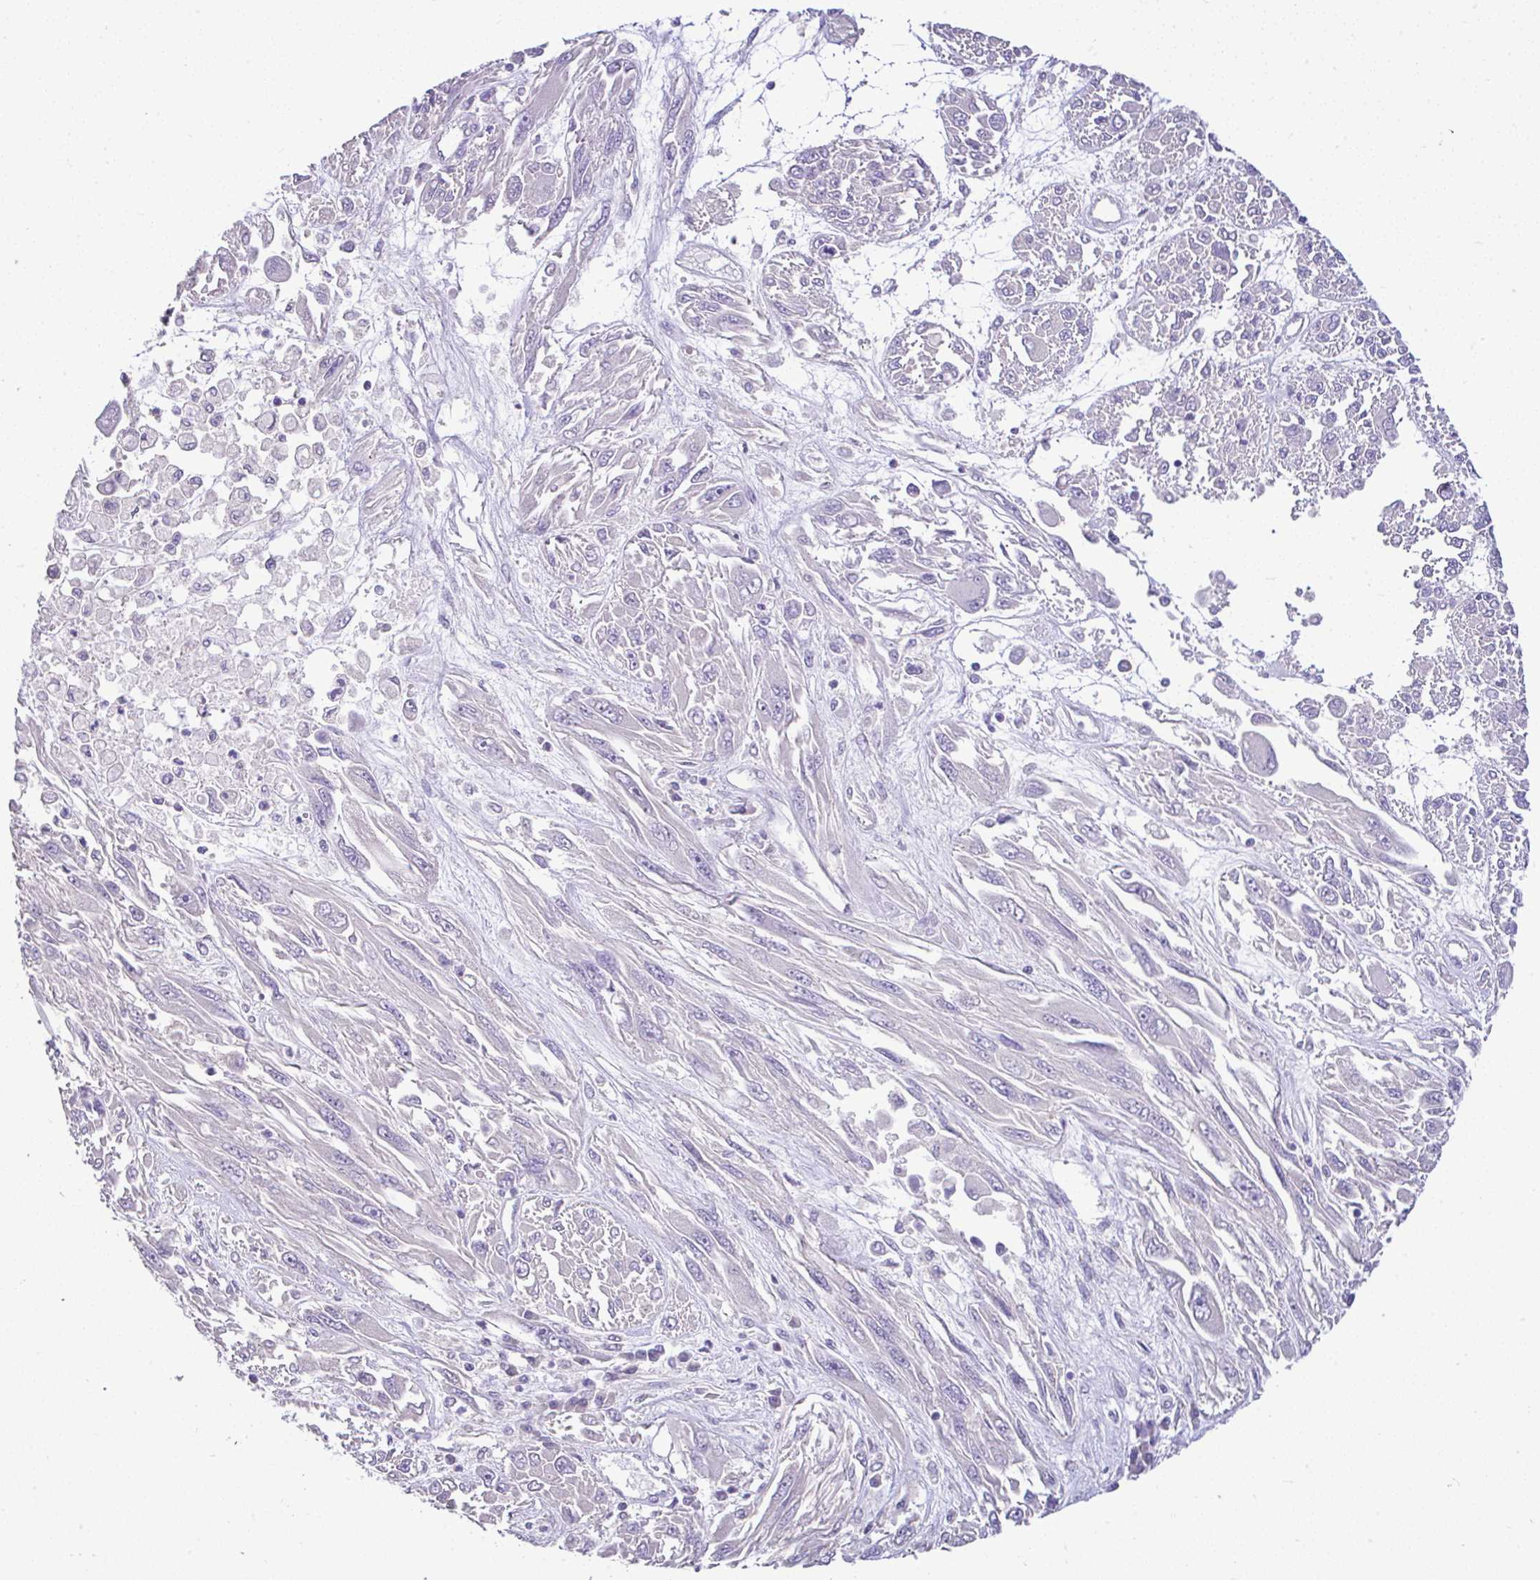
{"staining": {"intensity": "negative", "quantity": "none", "location": "none"}, "tissue": "melanoma", "cell_type": "Tumor cells", "image_type": "cancer", "snomed": [{"axis": "morphology", "description": "Malignant melanoma, NOS"}, {"axis": "topography", "description": "Skin"}], "caption": "Immunohistochemistry of malignant melanoma demonstrates no positivity in tumor cells.", "gene": "CTU1", "patient": {"sex": "female", "age": 91}}